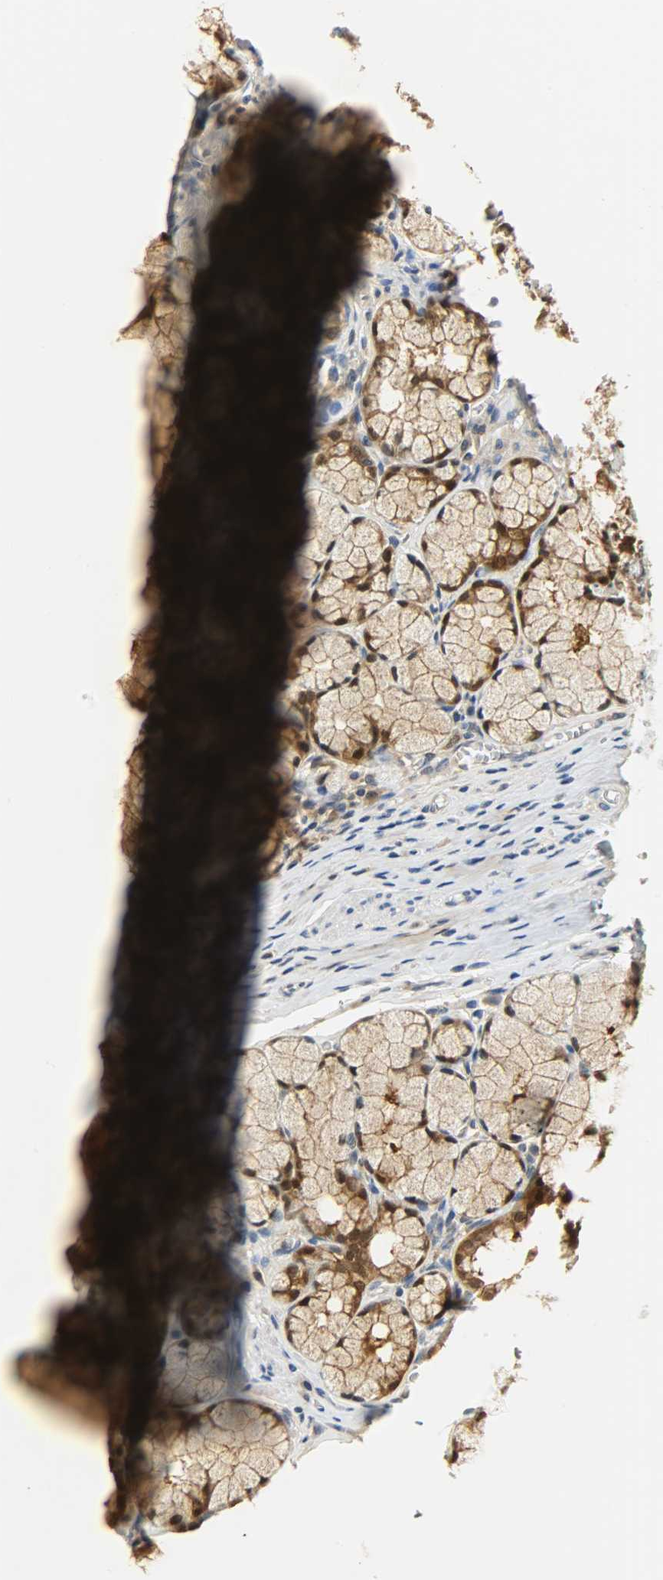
{"staining": {"intensity": "moderate", "quantity": ">75%", "location": "cytoplasmic/membranous,nuclear"}, "tissue": "stomach", "cell_type": "Glandular cells", "image_type": "normal", "snomed": [{"axis": "morphology", "description": "Normal tissue, NOS"}, {"axis": "topography", "description": "Stomach, lower"}], "caption": "IHC histopathology image of benign human stomach stained for a protein (brown), which reveals medium levels of moderate cytoplasmic/membranous,nuclear positivity in approximately >75% of glandular cells.", "gene": "EIF4EBP1", "patient": {"sex": "male", "age": 56}}